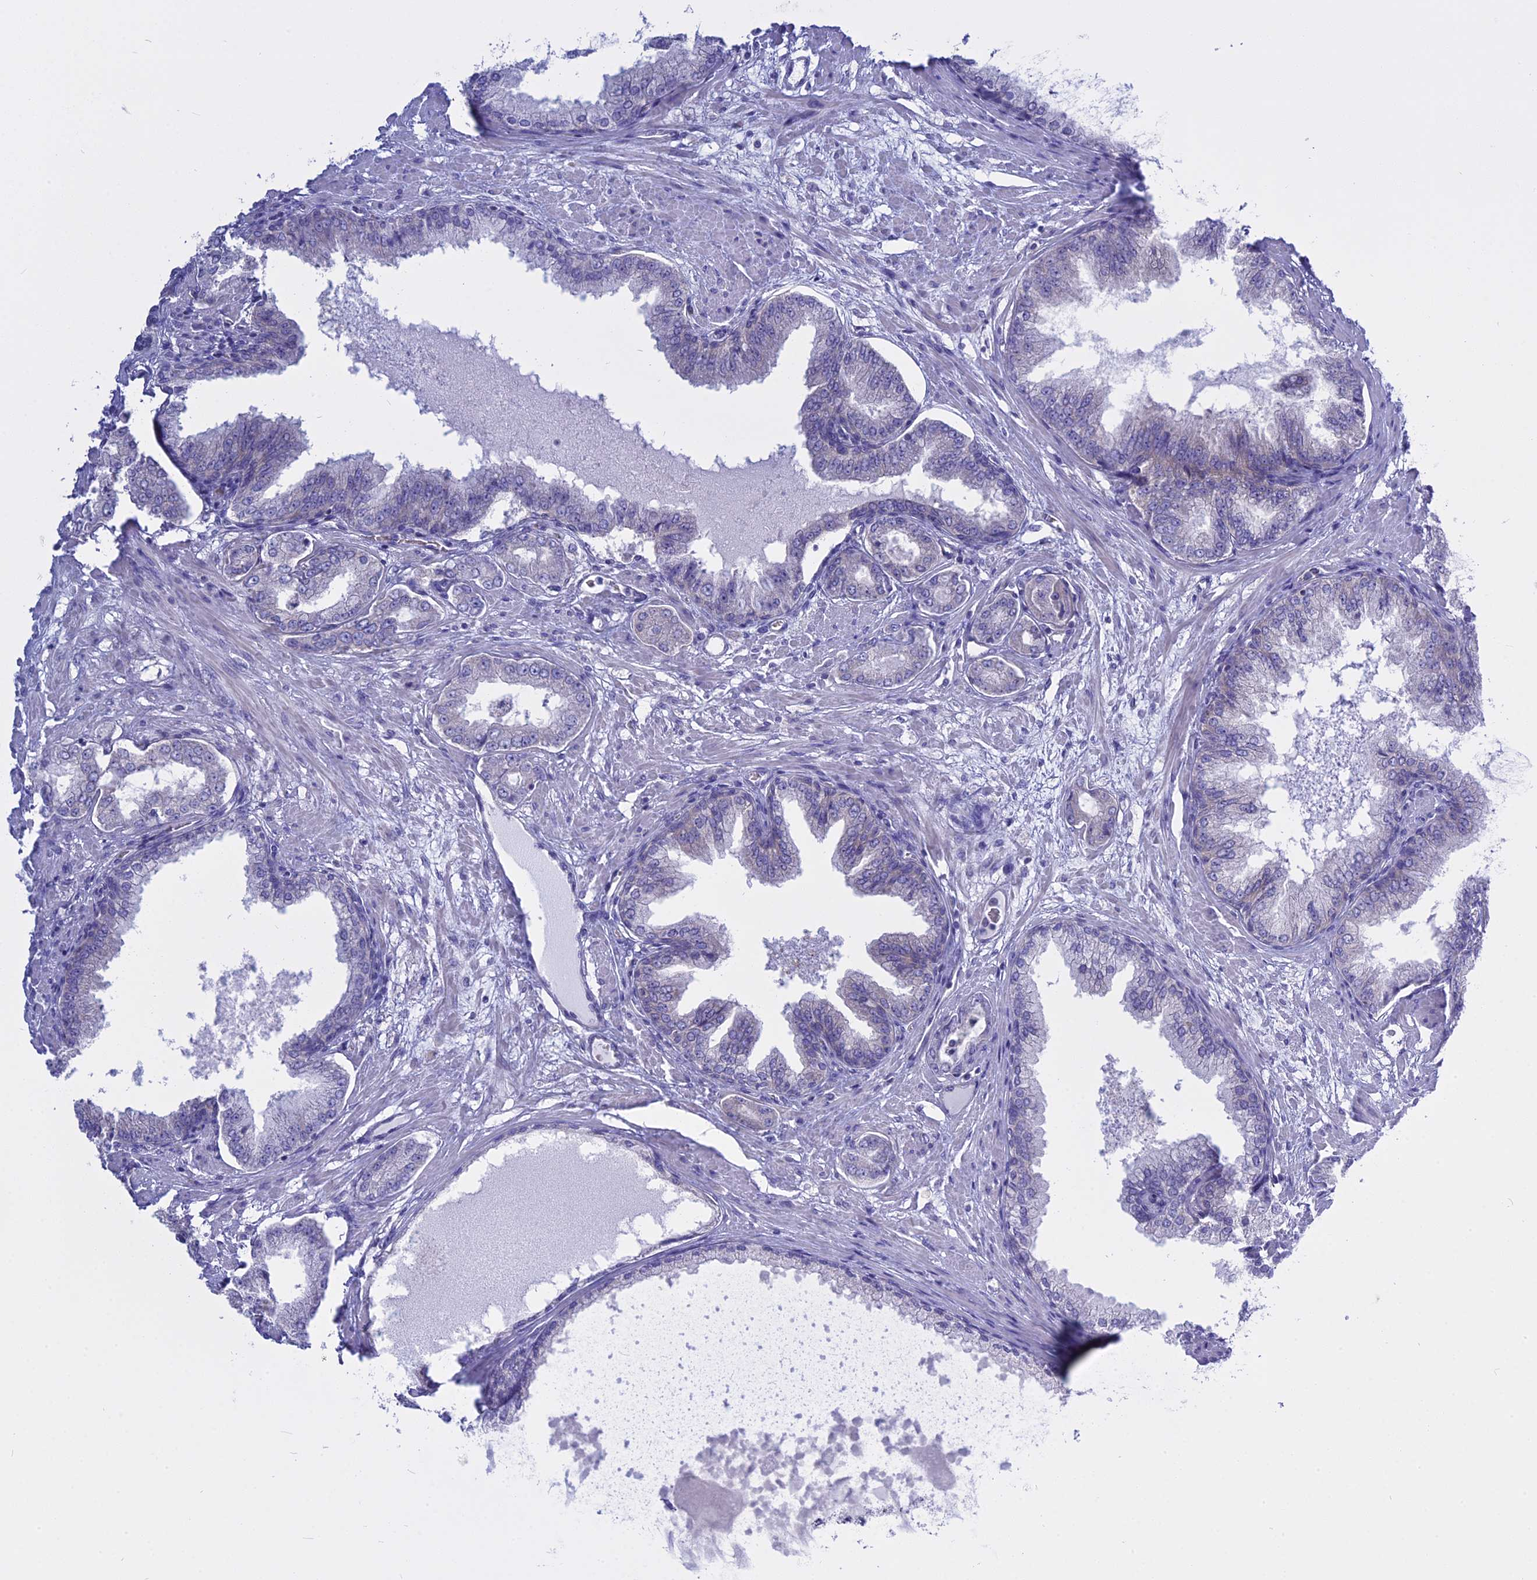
{"staining": {"intensity": "negative", "quantity": "none", "location": "none"}, "tissue": "prostate cancer", "cell_type": "Tumor cells", "image_type": "cancer", "snomed": [{"axis": "morphology", "description": "Adenocarcinoma, Low grade"}, {"axis": "topography", "description": "Prostate"}], "caption": "Immunohistochemistry (IHC) image of neoplastic tissue: prostate cancer stained with DAB demonstrates no significant protein staining in tumor cells. (IHC, brightfield microscopy, high magnification).", "gene": "AHCYL1", "patient": {"sex": "male", "age": 63}}